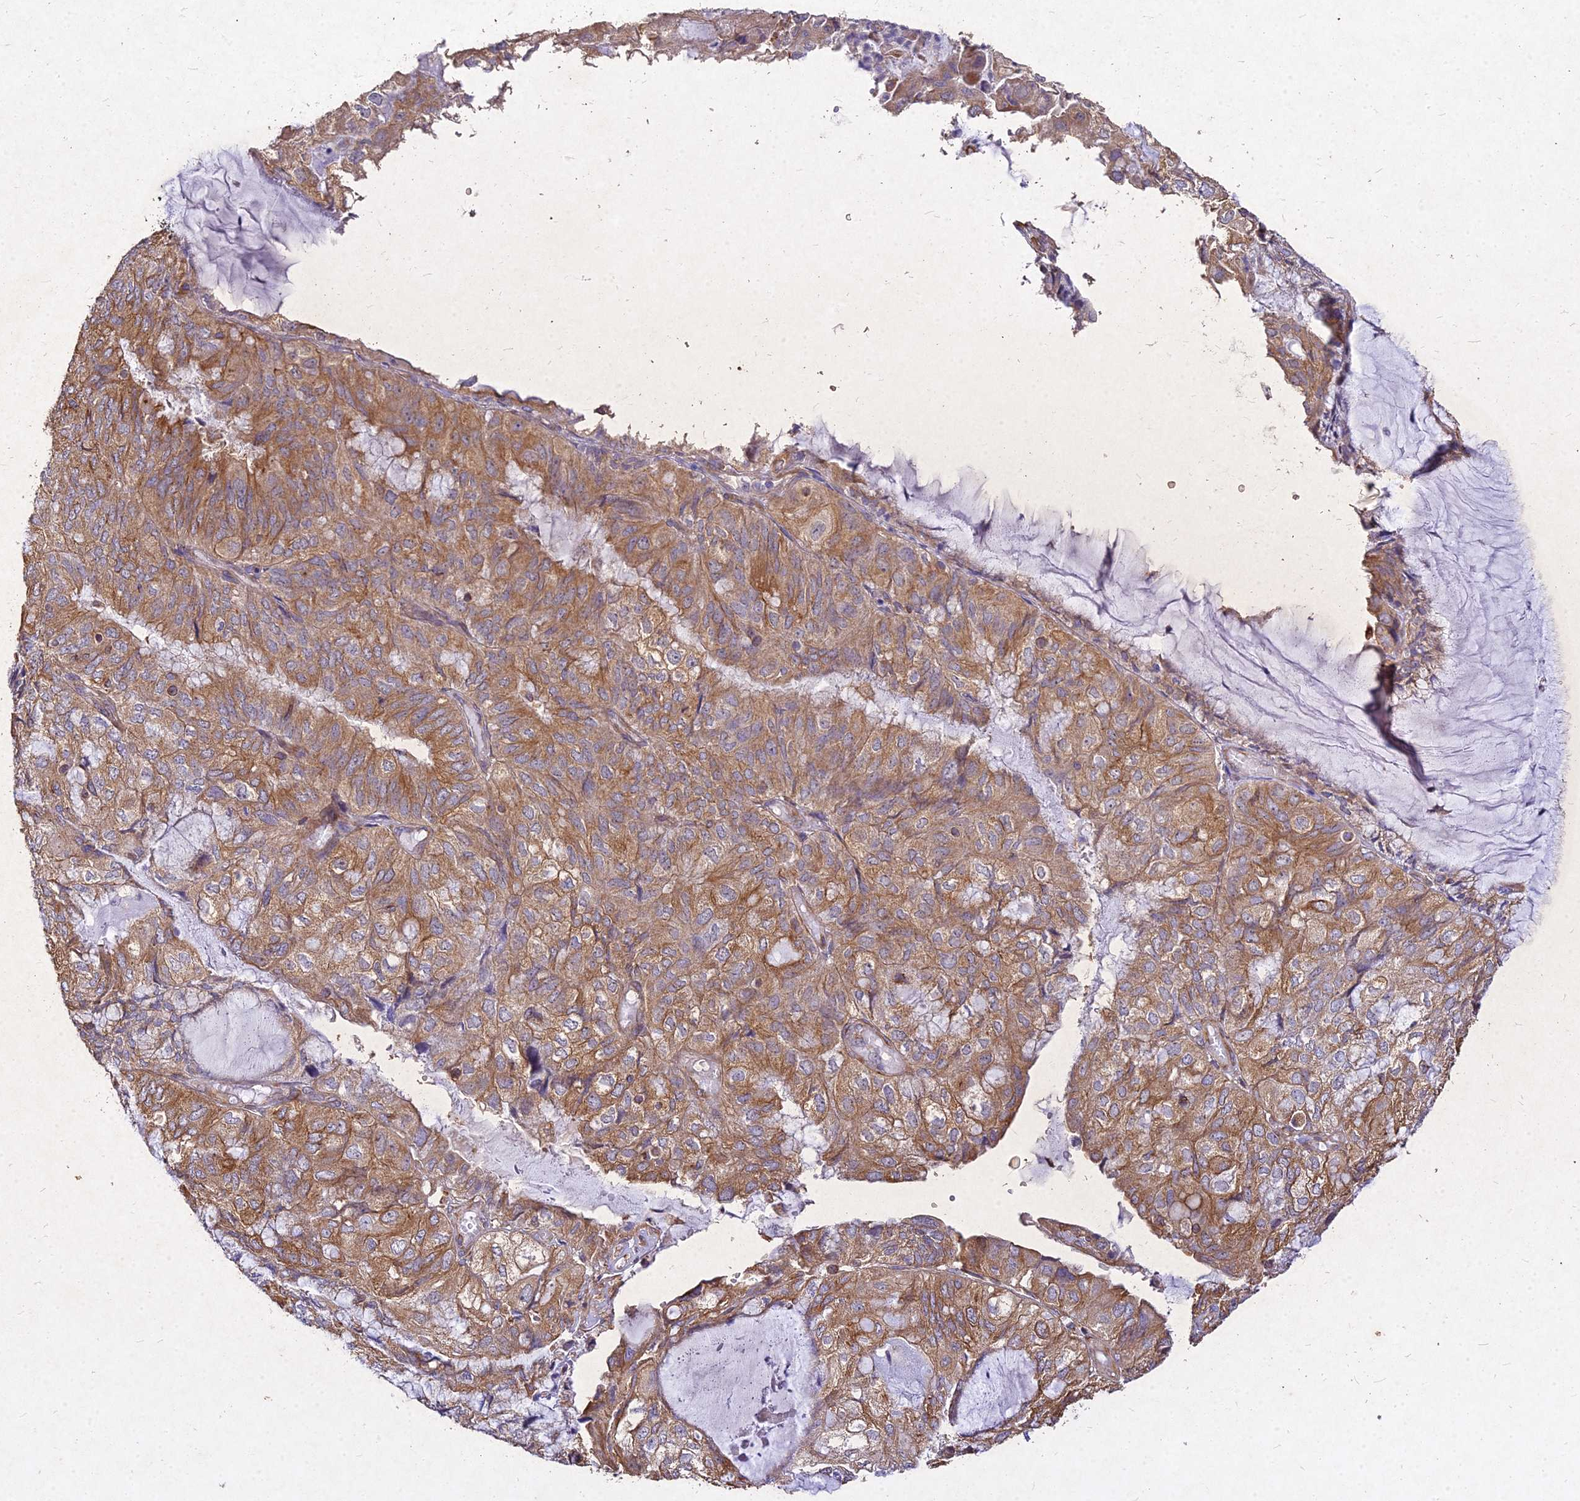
{"staining": {"intensity": "moderate", "quantity": ">75%", "location": "cytoplasmic/membranous"}, "tissue": "endometrial cancer", "cell_type": "Tumor cells", "image_type": "cancer", "snomed": [{"axis": "morphology", "description": "Adenocarcinoma, NOS"}, {"axis": "topography", "description": "Endometrium"}], "caption": "Protein expression by immunohistochemistry demonstrates moderate cytoplasmic/membranous positivity in about >75% of tumor cells in endometrial cancer (adenocarcinoma).", "gene": "SKA1", "patient": {"sex": "female", "age": 81}}